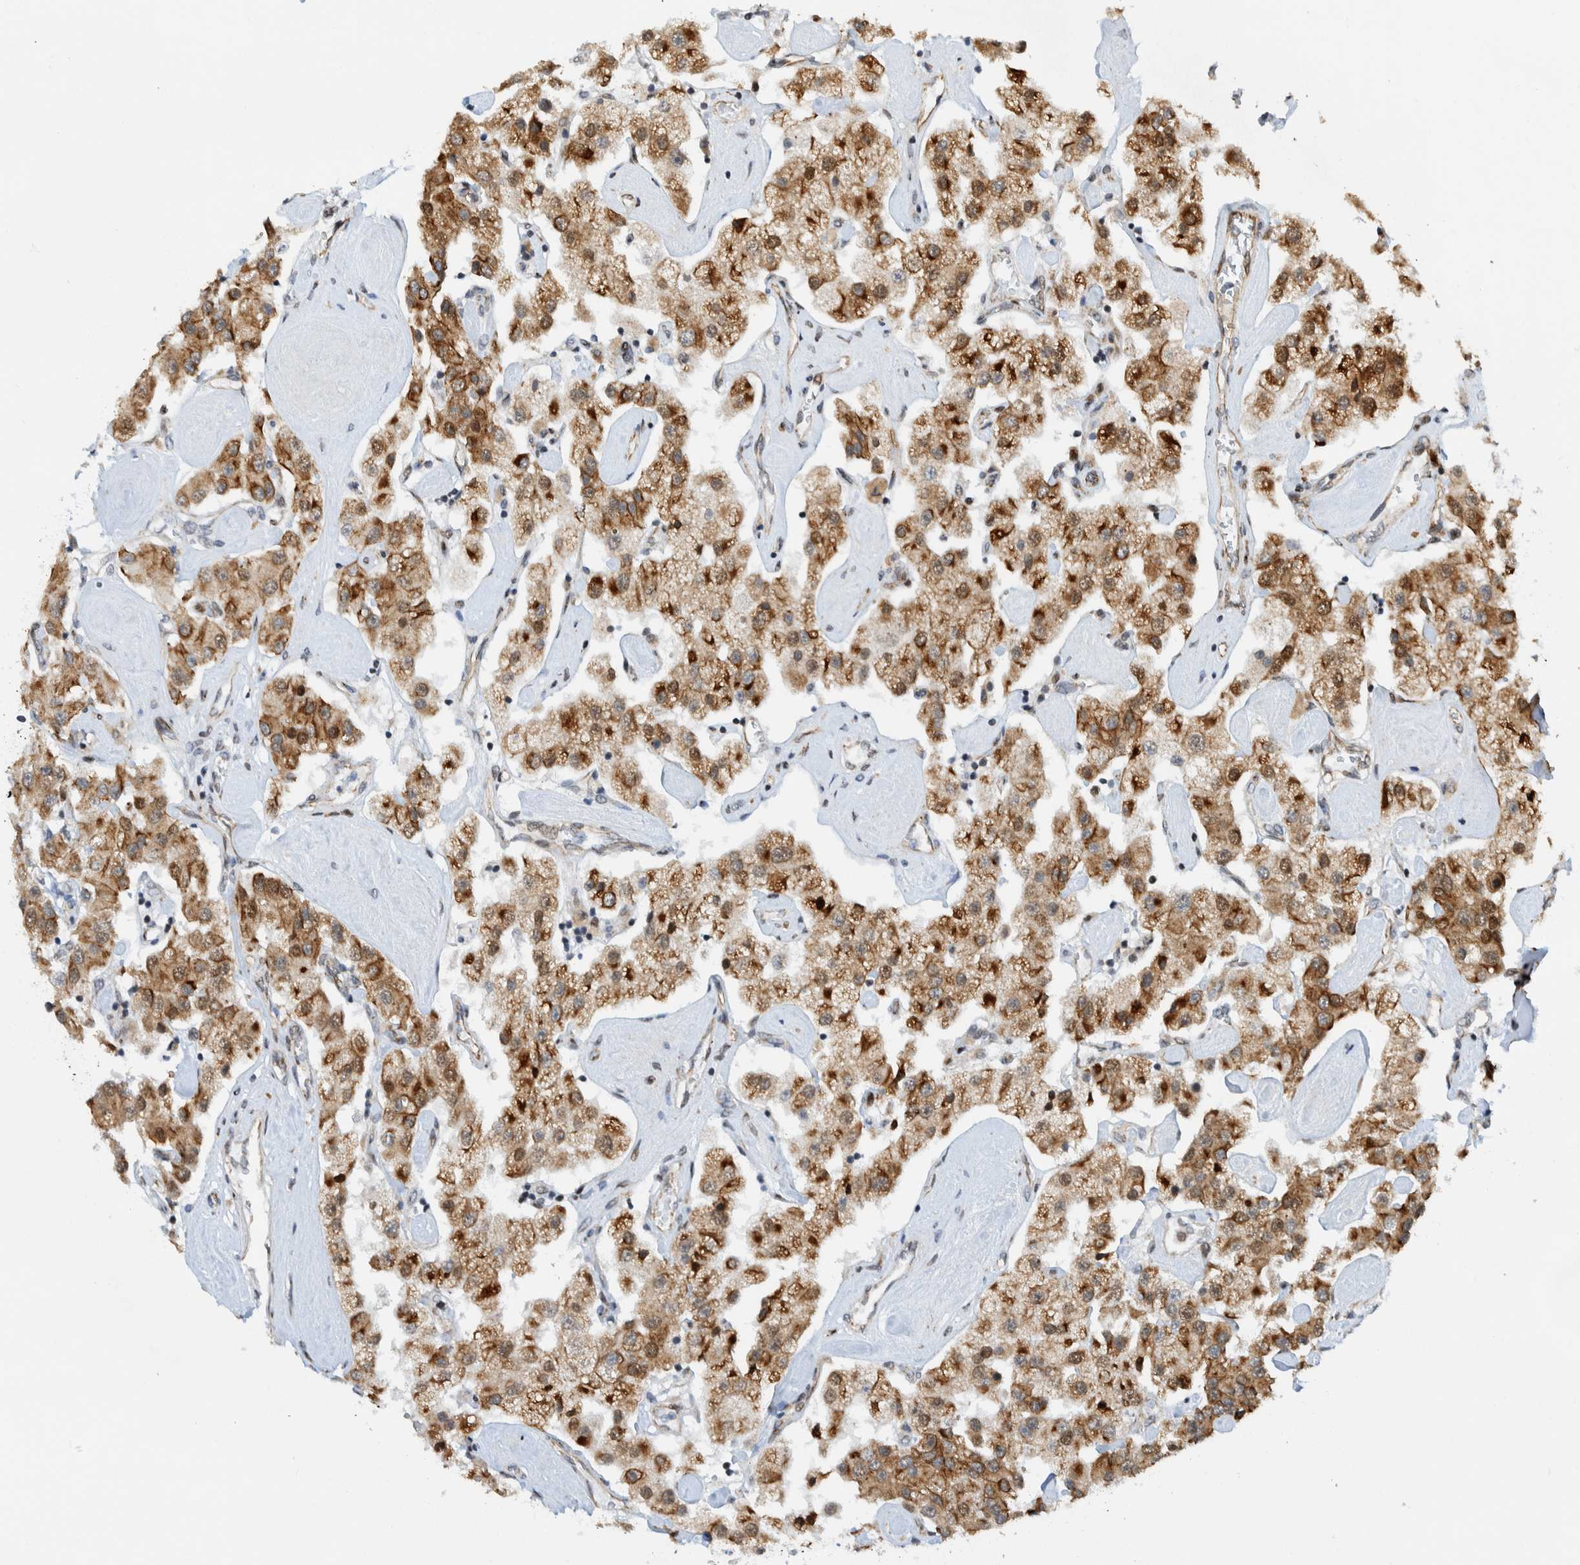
{"staining": {"intensity": "moderate", "quantity": ">75%", "location": "cytoplasmic/membranous"}, "tissue": "carcinoid", "cell_type": "Tumor cells", "image_type": "cancer", "snomed": [{"axis": "morphology", "description": "Carcinoid, malignant, NOS"}, {"axis": "topography", "description": "Pancreas"}], "caption": "This photomicrograph exhibits IHC staining of carcinoid, with medium moderate cytoplasmic/membranous staining in about >75% of tumor cells.", "gene": "CCDC57", "patient": {"sex": "male", "age": 41}}